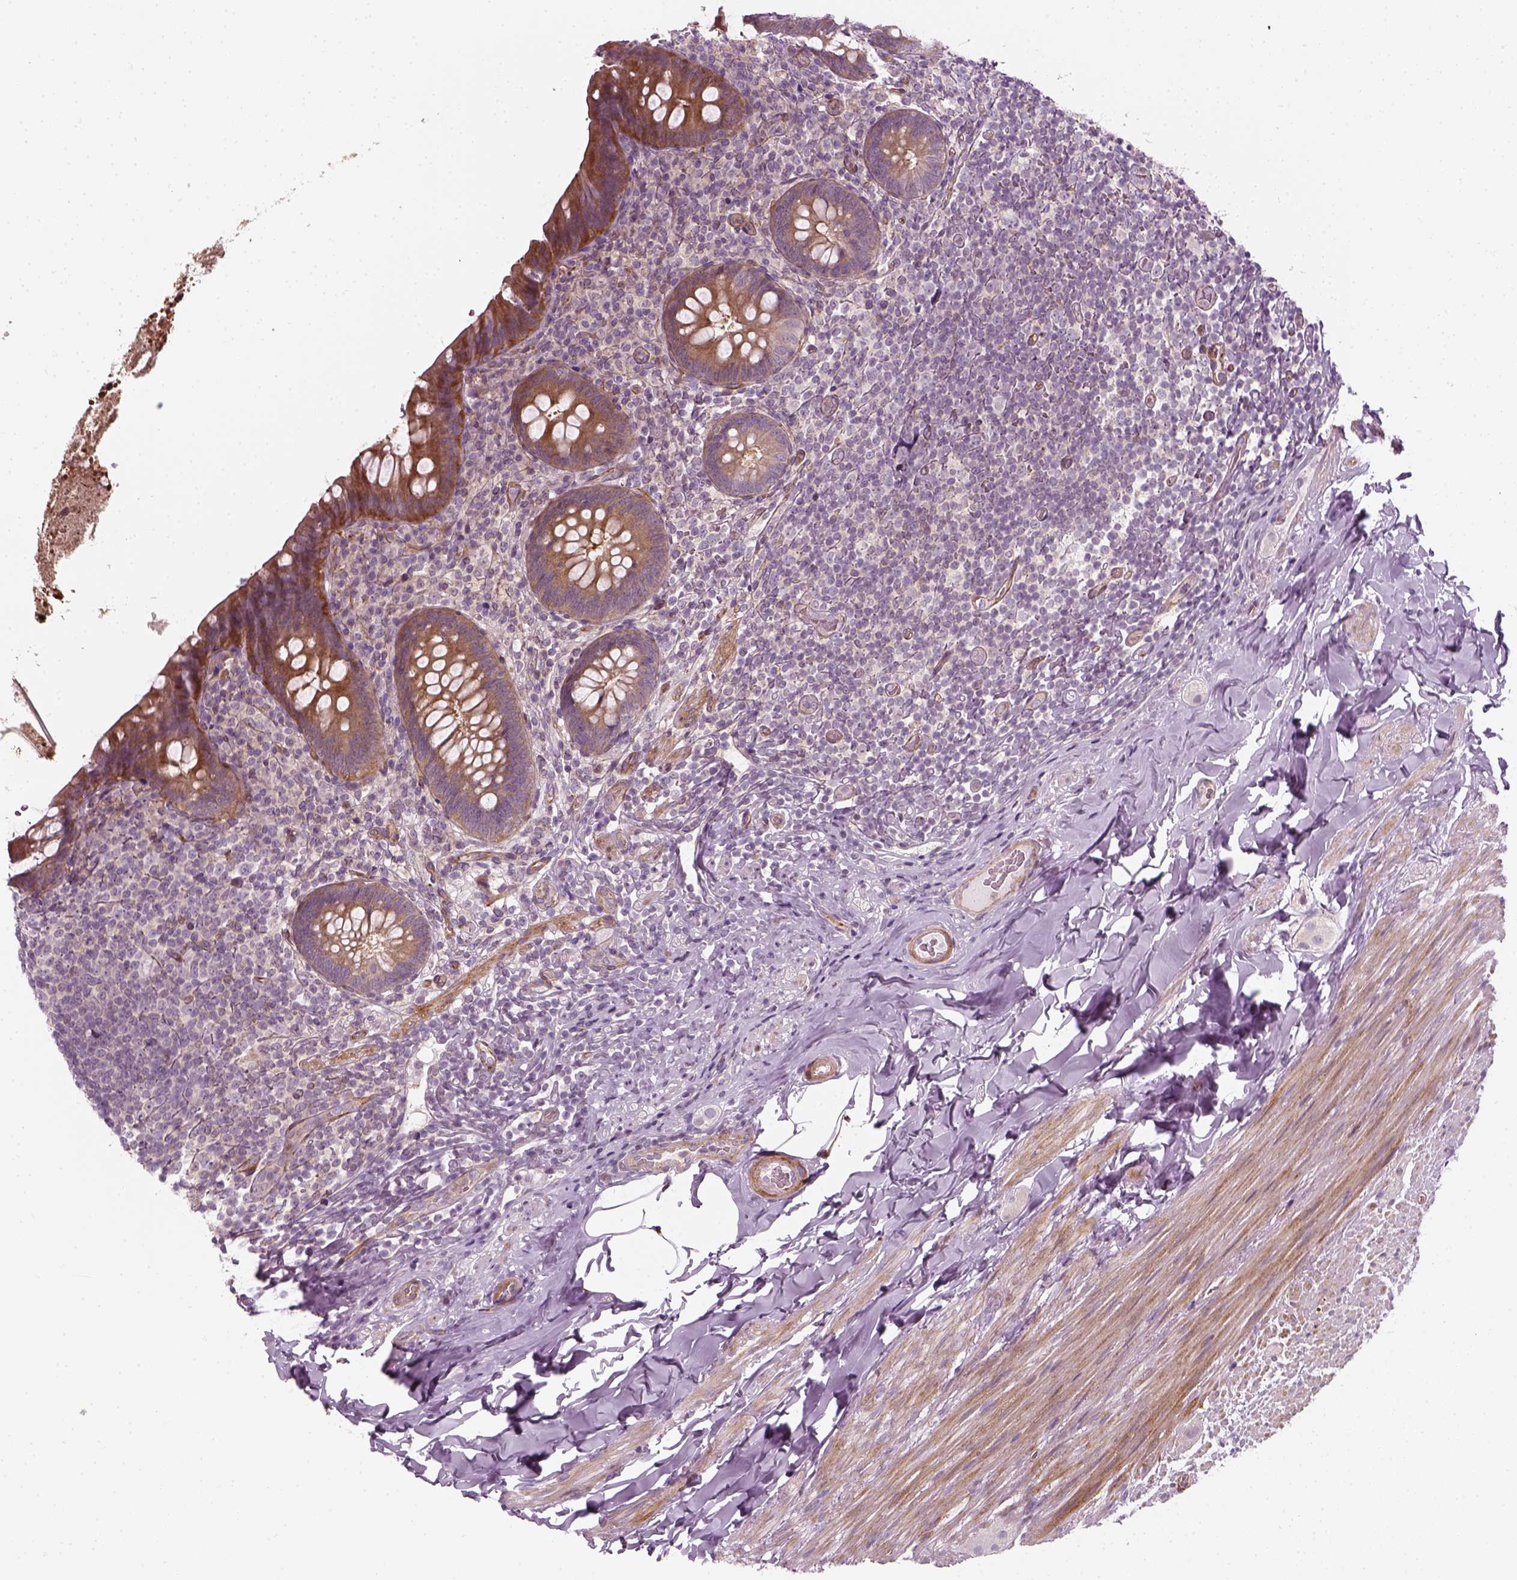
{"staining": {"intensity": "moderate", "quantity": "25%-75%", "location": "cytoplasmic/membranous"}, "tissue": "appendix", "cell_type": "Glandular cells", "image_type": "normal", "snomed": [{"axis": "morphology", "description": "Normal tissue, NOS"}, {"axis": "topography", "description": "Appendix"}], "caption": "High-magnification brightfield microscopy of normal appendix stained with DAB (brown) and counterstained with hematoxylin (blue). glandular cells exhibit moderate cytoplasmic/membranous staining is identified in approximately25%-75% of cells.", "gene": "DNASE1L1", "patient": {"sex": "male", "age": 47}}